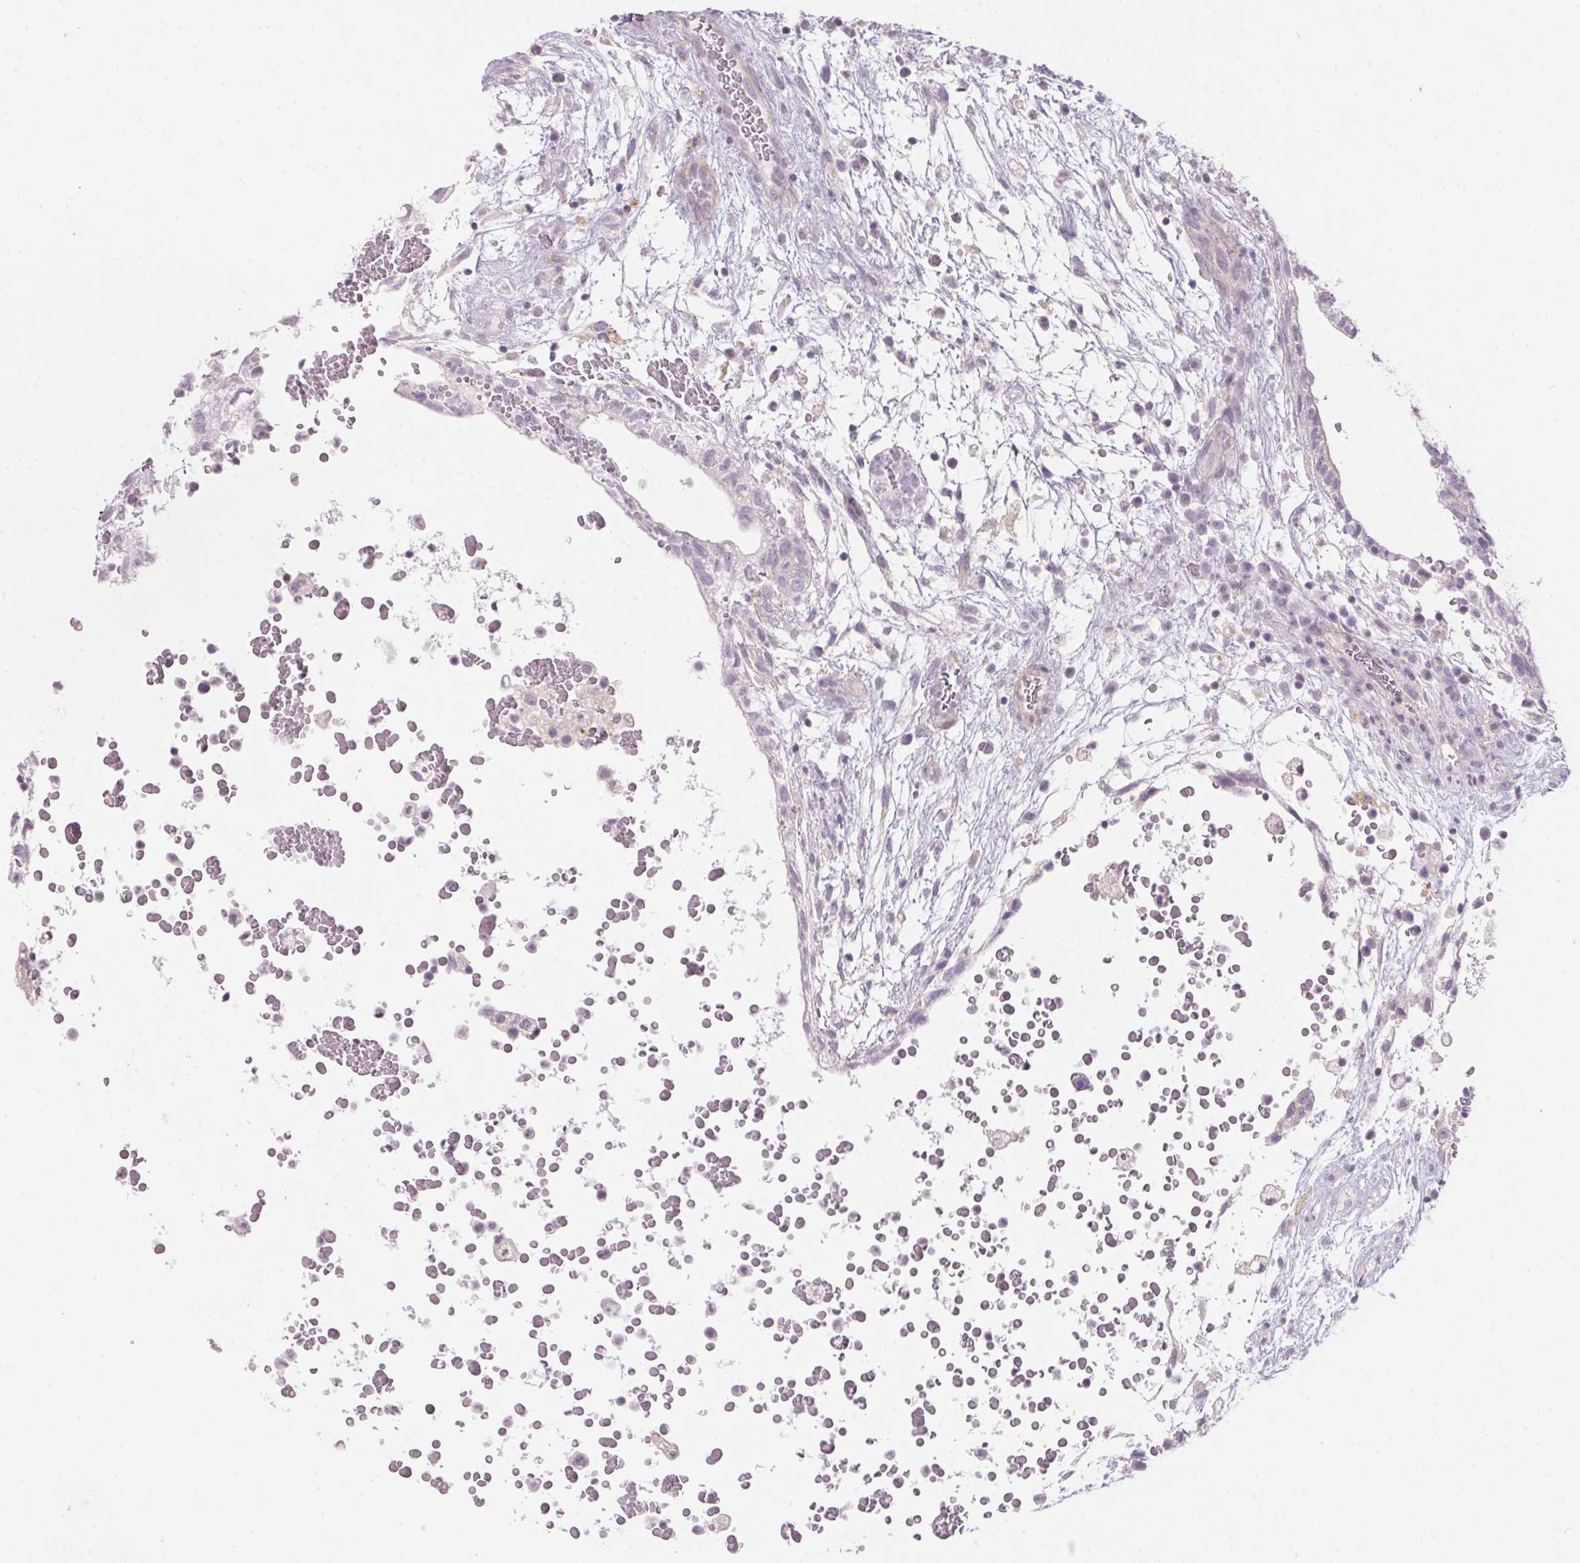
{"staining": {"intensity": "negative", "quantity": "none", "location": "none"}, "tissue": "testis cancer", "cell_type": "Tumor cells", "image_type": "cancer", "snomed": [{"axis": "morphology", "description": "Normal tissue, NOS"}, {"axis": "morphology", "description": "Carcinoma, Embryonal, NOS"}, {"axis": "topography", "description": "Testis"}], "caption": "High magnification brightfield microscopy of testis cancer (embryonal carcinoma) stained with DAB (3,3'-diaminobenzidine) (brown) and counterstained with hematoxylin (blue): tumor cells show no significant positivity.", "gene": "GDAP1L1", "patient": {"sex": "male", "age": 32}}